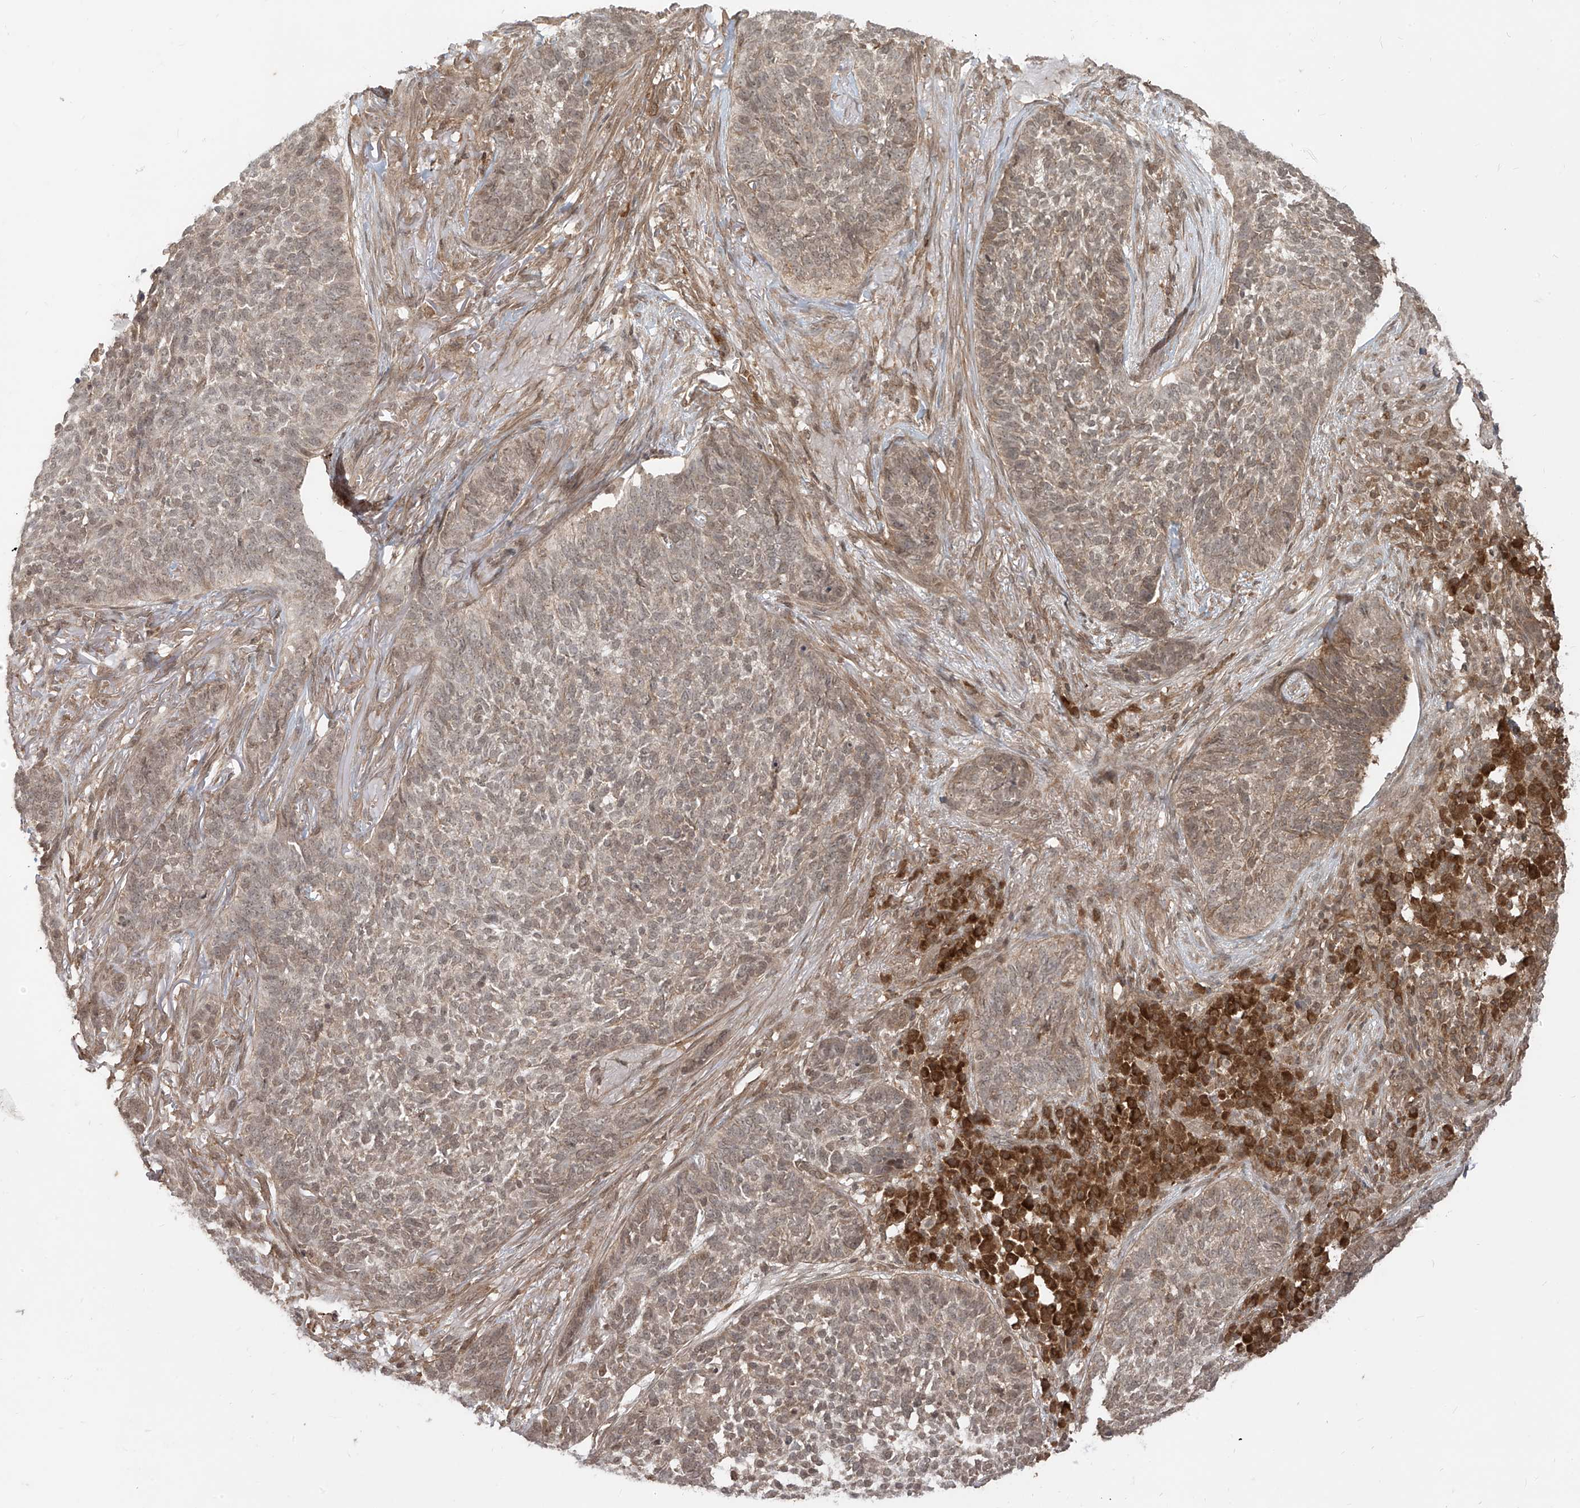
{"staining": {"intensity": "weak", "quantity": "25%-75%", "location": "cytoplasmic/membranous,nuclear"}, "tissue": "skin cancer", "cell_type": "Tumor cells", "image_type": "cancer", "snomed": [{"axis": "morphology", "description": "Basal cell carcinoma"}, {"axis": "topography", "description": "Skin"}], "caption": "Immunohistochemical staining of human skin cancer (basal cell carcinoma) shows low levels of weak cytoplasmic/membranous and nuclear protein expression in approximately 25%-75% of tumor cells.", "gene": "LCOR", "patient": {"sex": "male", "age": 85}}